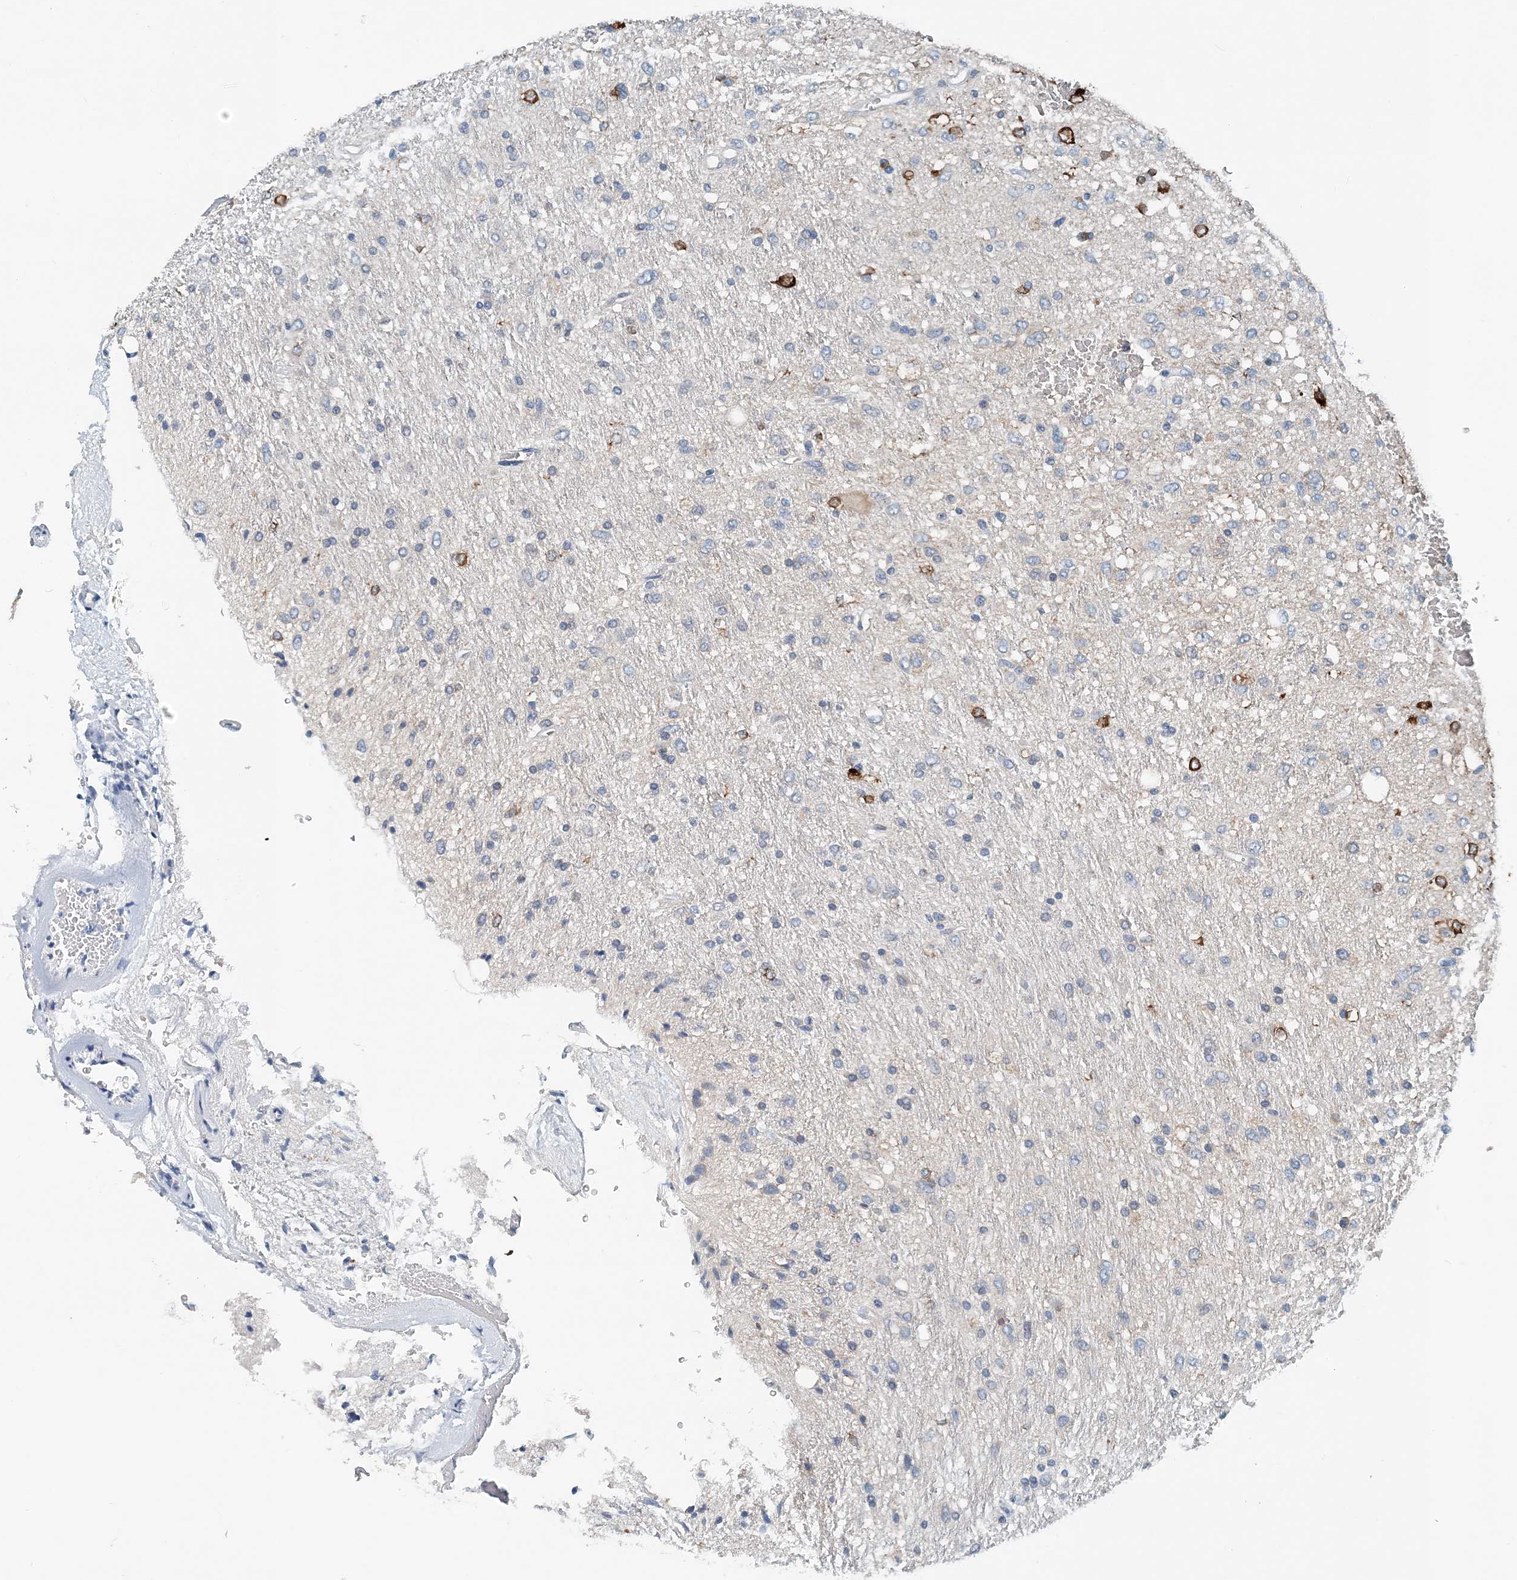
{"staining": {"intensity": "negative", "quantity": "none", "location": "none"}, "tissue": "glioma", "cell_type": "Tumor cells", "image_type": "cancer", "snomed": [{"axis": "morphology", "description": "Glioma, malignant, Low grade"}, {"axis": "topography", "description": "Brain"}], "caption": "The photomicrograph displays no significant positivity in tumor cells of low-grade glioma (malignant). (DAB (3,3'-diaminobenzidine) immunohistochemistry (IHC) visualized using brightfield microscopy, high magnification).", "gene": "EEF1A2", "patient": {"sex": "male", "age": 77}}